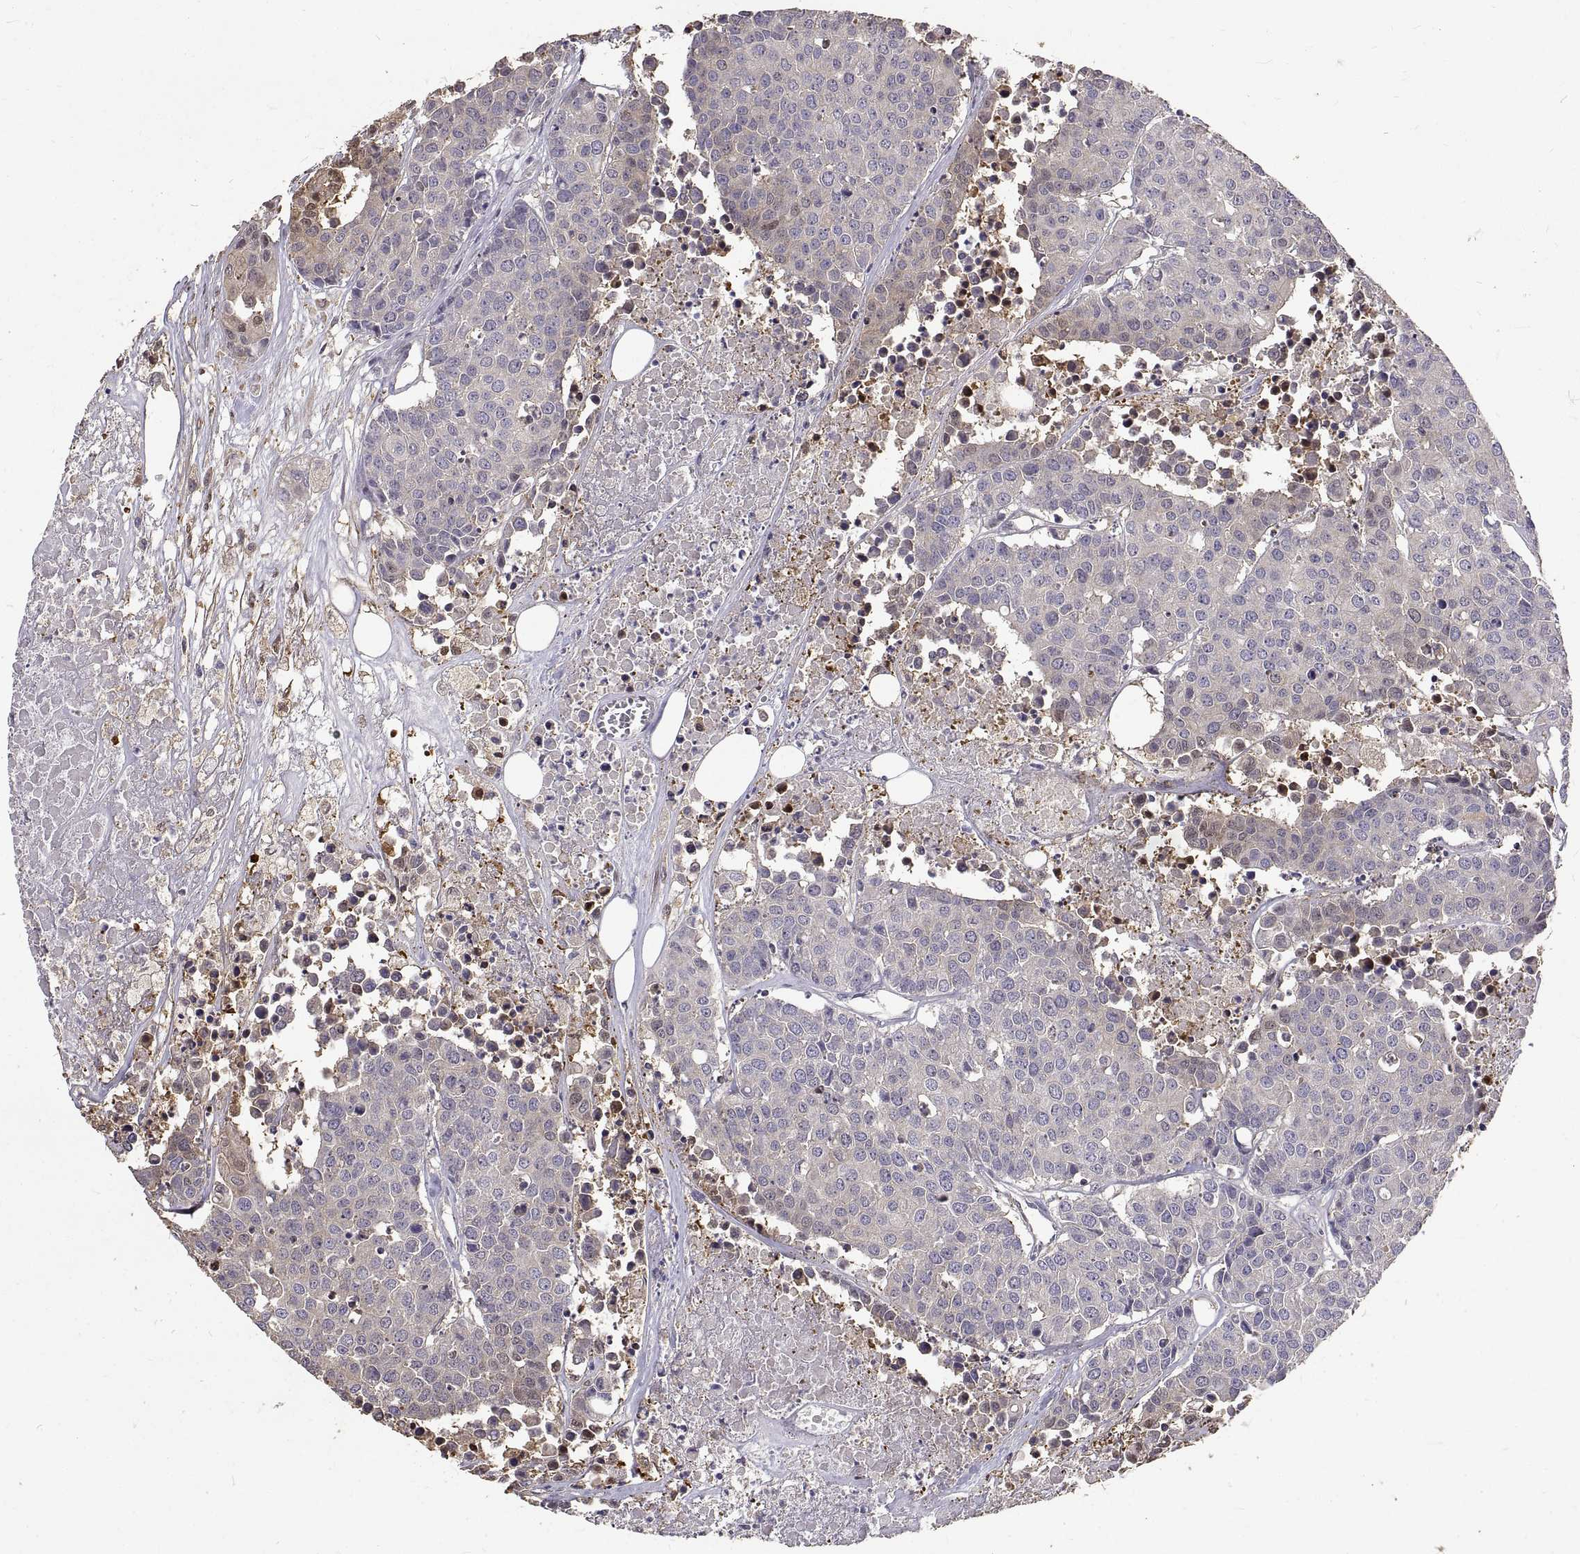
{"staining": {"intensity": "weak", "quantity": "<25%", "location": "cytoplasmic/membranous"}, "tissue": "carcinoid", "cell_type": "Tumor cells", "image_type": "cancer", "snomed": [{"axis": "morphology", "description": "Carcinoid, malignant, NOS"}, {"axis": "topography", "description": "Colon"}], "caption": "Tumor cells are negative for brown protein staining in carcinoid (malignant).", "gene": "PEA15", "patient": {"sex": "male", "age": 81}}